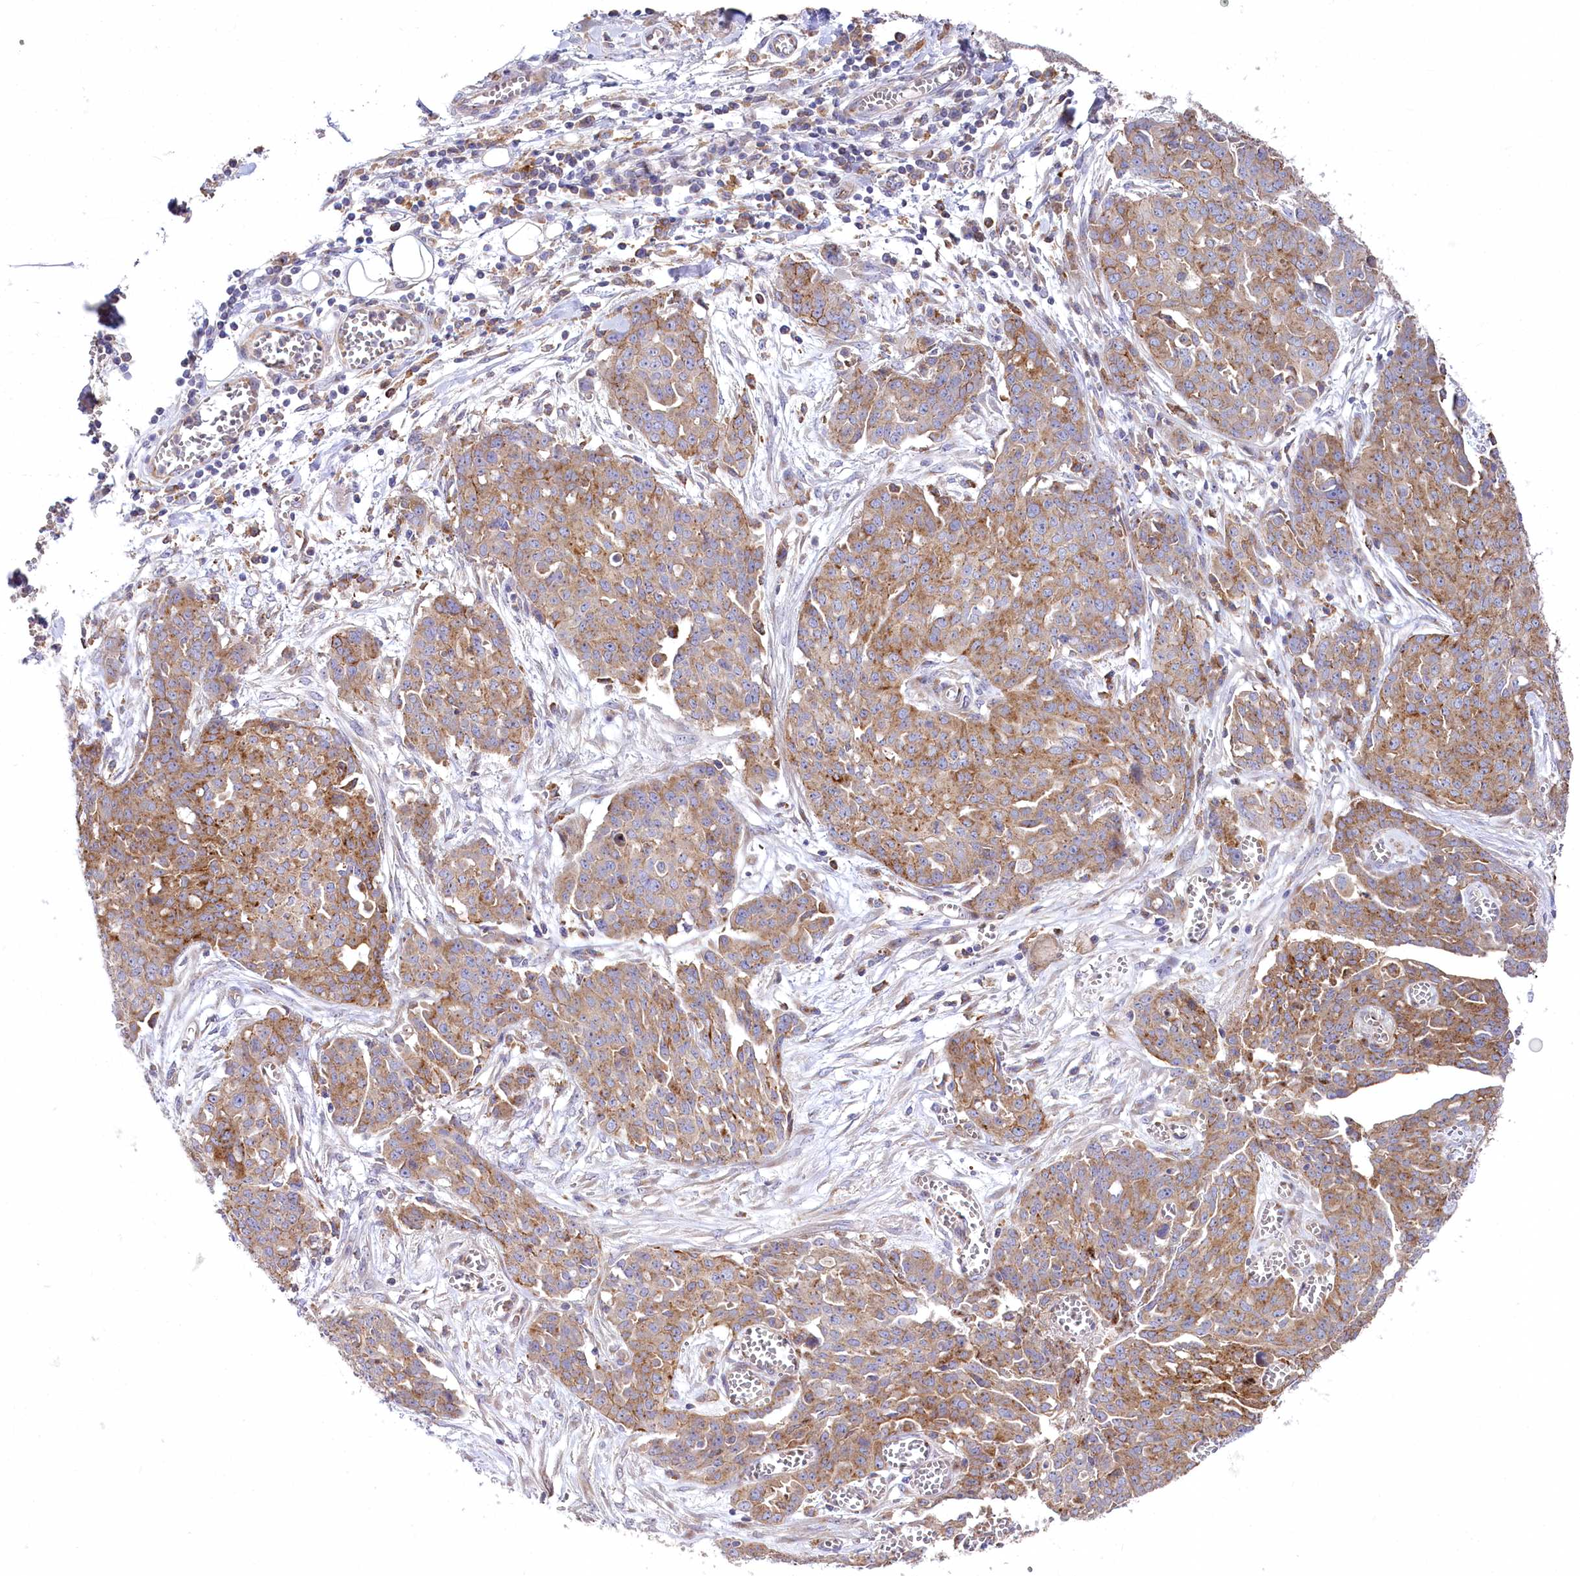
{"staining": {"intensity": "moderate", "quantity": ">75%", "location": "cytoplasmic/membranous"}, "tissue": "ovarian cancer", "cell_type": "Tumor cells", "image_type": "cancer", "snomed": [{"axis": "morphology", "description": "Cystadenocarcinoma, serous, NOS"}, {"axis": "topography", "description": "Soft tissue"}, {"axis": "topography", "description": "Ovary"}], "caption": "Immunohistochemistry (IHC) histopathology image of neoplastic tissue: ovarian cancer stained using immunohistochemistry (IHC) exhibits medium levels of moderate protein expression localized specifically in the cytoplasmic/membranous of tumor cells, appearing as a cytoplasmic/membranous brown color.", "gene": "STX6", "patient": {"sex": "female", "age": 57}}